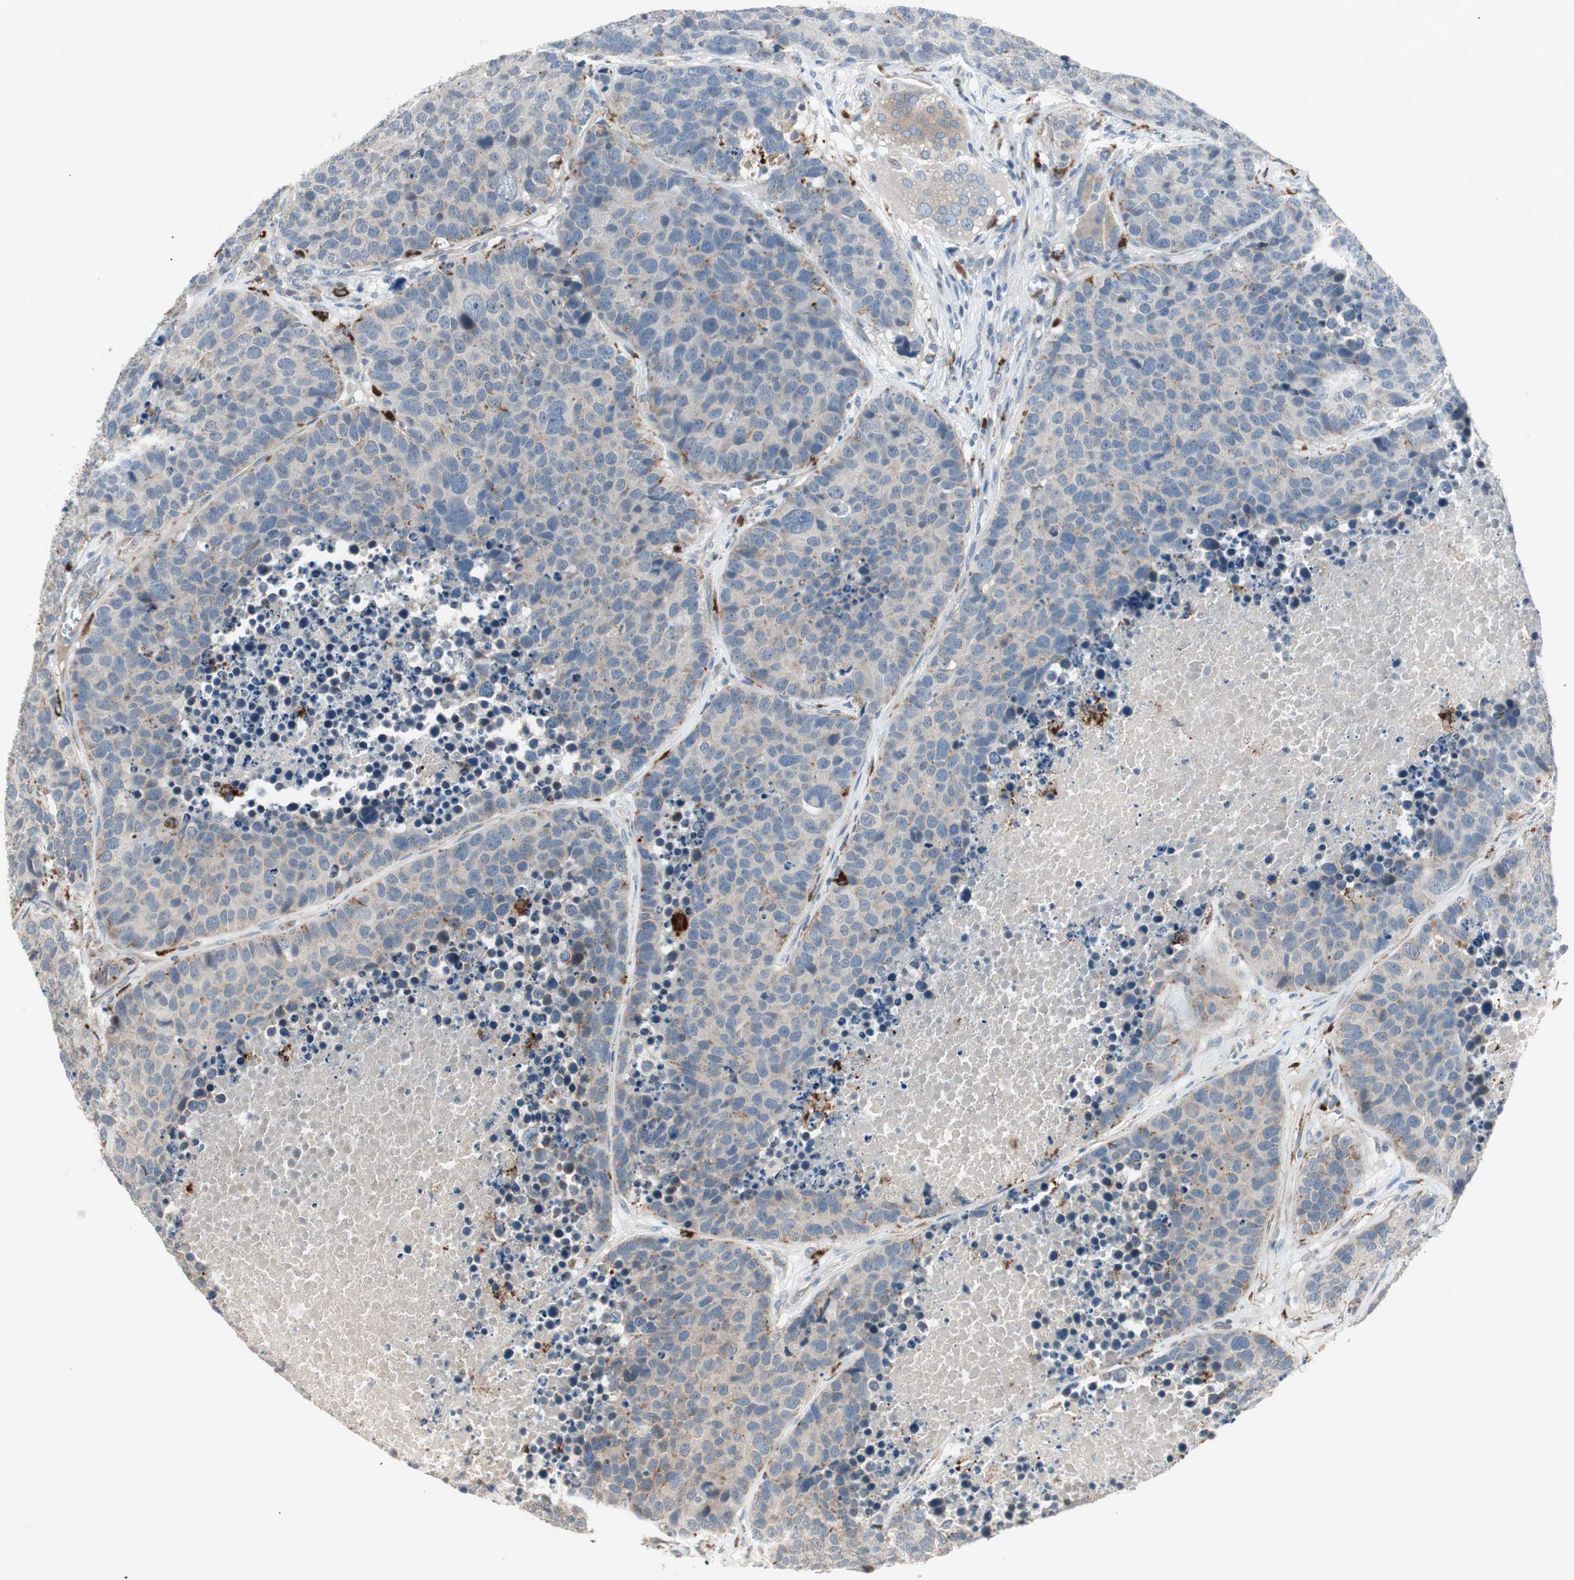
{"staining": {"intensity": "weak", "quantity": "25%-75%", "location": "cytoplasmic/membranous"}, "tissue": "carcinoid", "cell_type": "Tumor cells", "image_type": "cancer", "snomed": [{"axis": "morphology", "description": "Carcinoid, malignant, NOS"}, {"axis": "topography", "description": "Lung"}], "caption": "Malignant carcinoid stained with IHC reveals weak cytoplasmic/membranous staining in approximately 25%-75% of tumor cells. The staining is performed using DAB (3,3'-diaminobenzidine) brown chromogen to label protein expression. The nuclei are counter-stained blue using hematoxylin.", "gene": "FGFR4", "patient": {"sex": "male", "age": 60}}